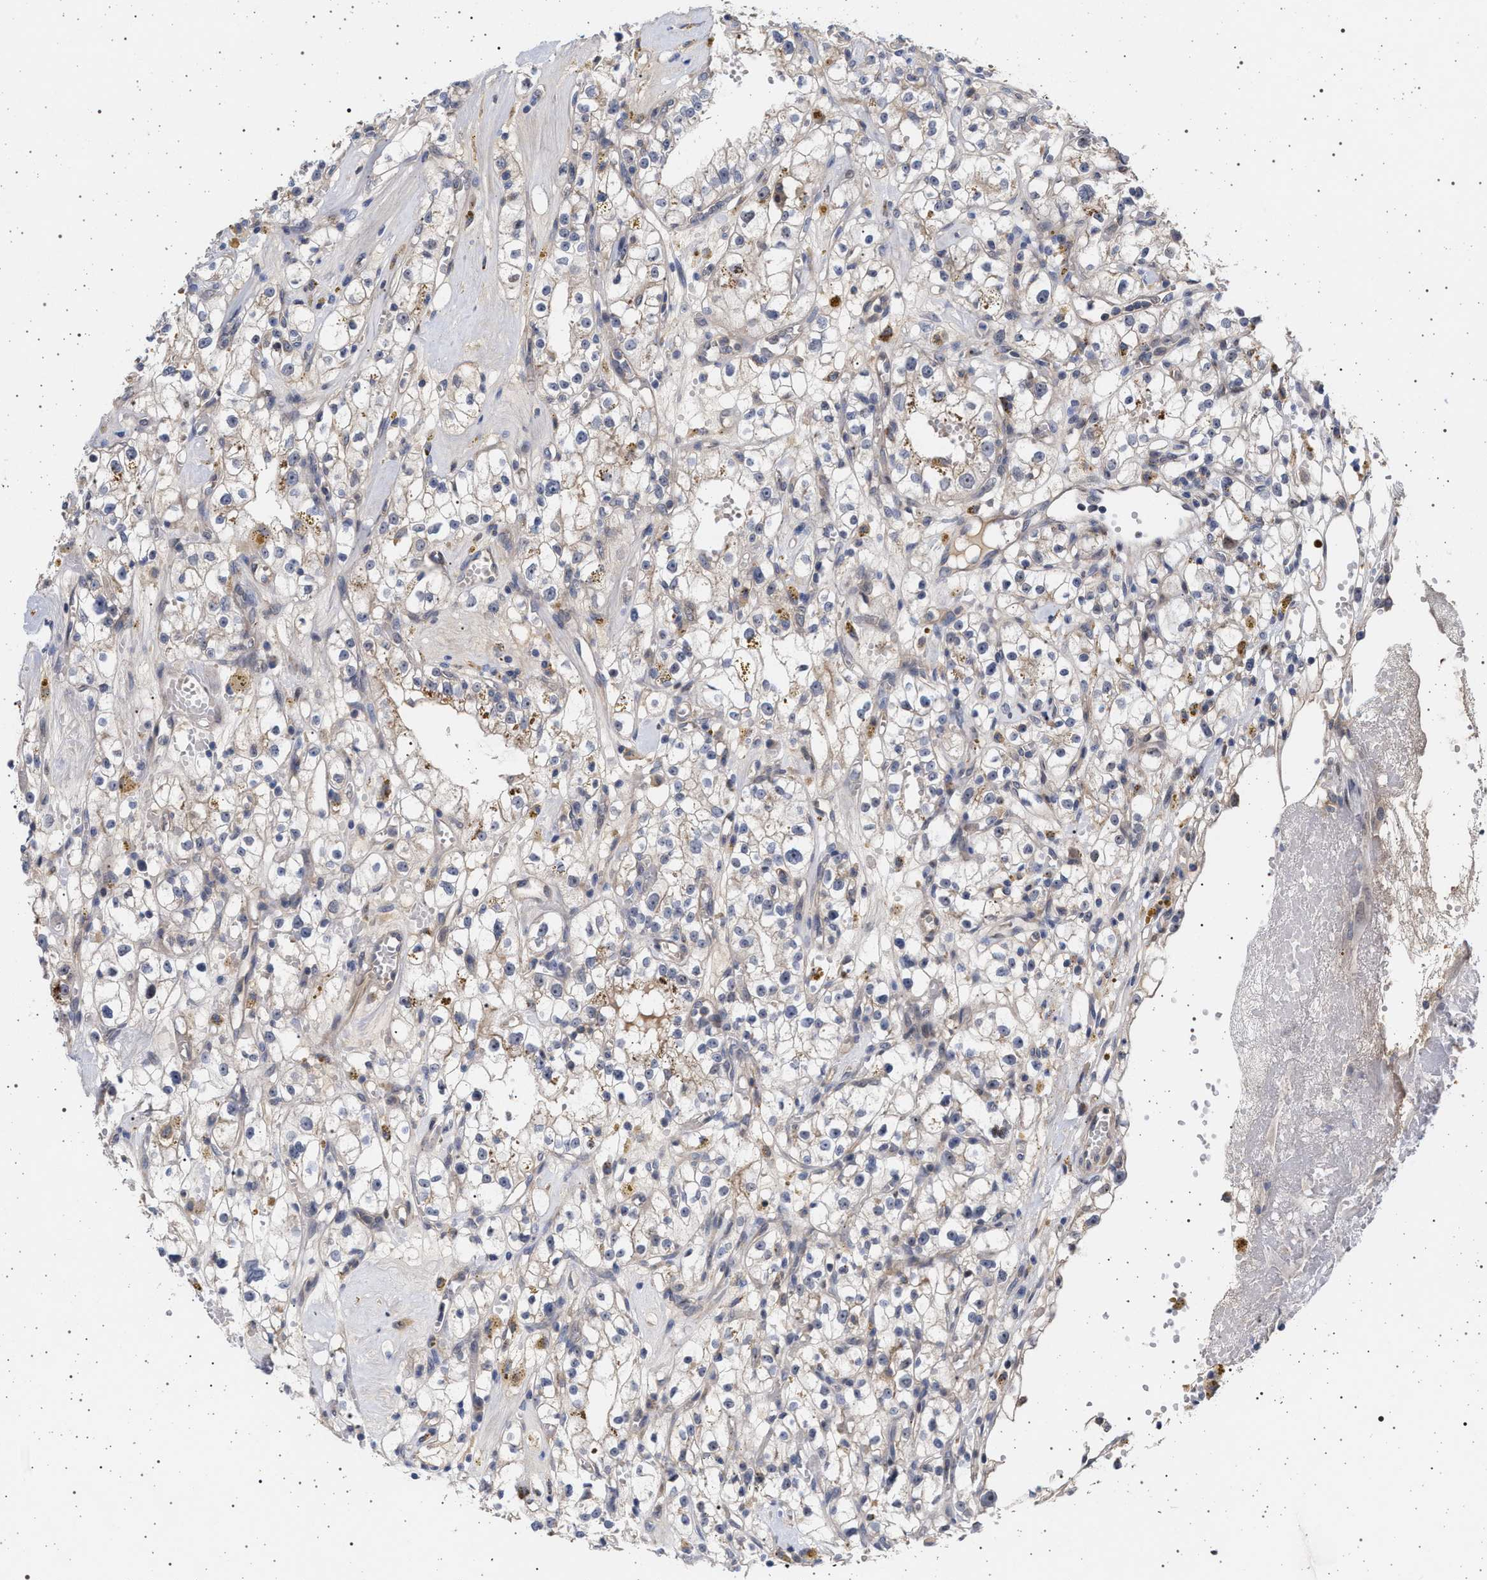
{"staining": {"intensity": "weak", "quantity": "<25%", "location": "cytoplasmic/membranous"}, "tissue": "renal cancer", "cell_type": "Tumor cells", "image_type": "cancer", "snomed": [{"axis": "morphology", "description": "Adenocarcinoma, NOS"}, {"axis": "topography", "description": "Kidney"}], "caption": "Protein analysis of renal cancer (adenocarcinoma) displays no significant expression in tumor cells.", "gene": "RBM48", "patient": {"sex": "male", "age": 56}}